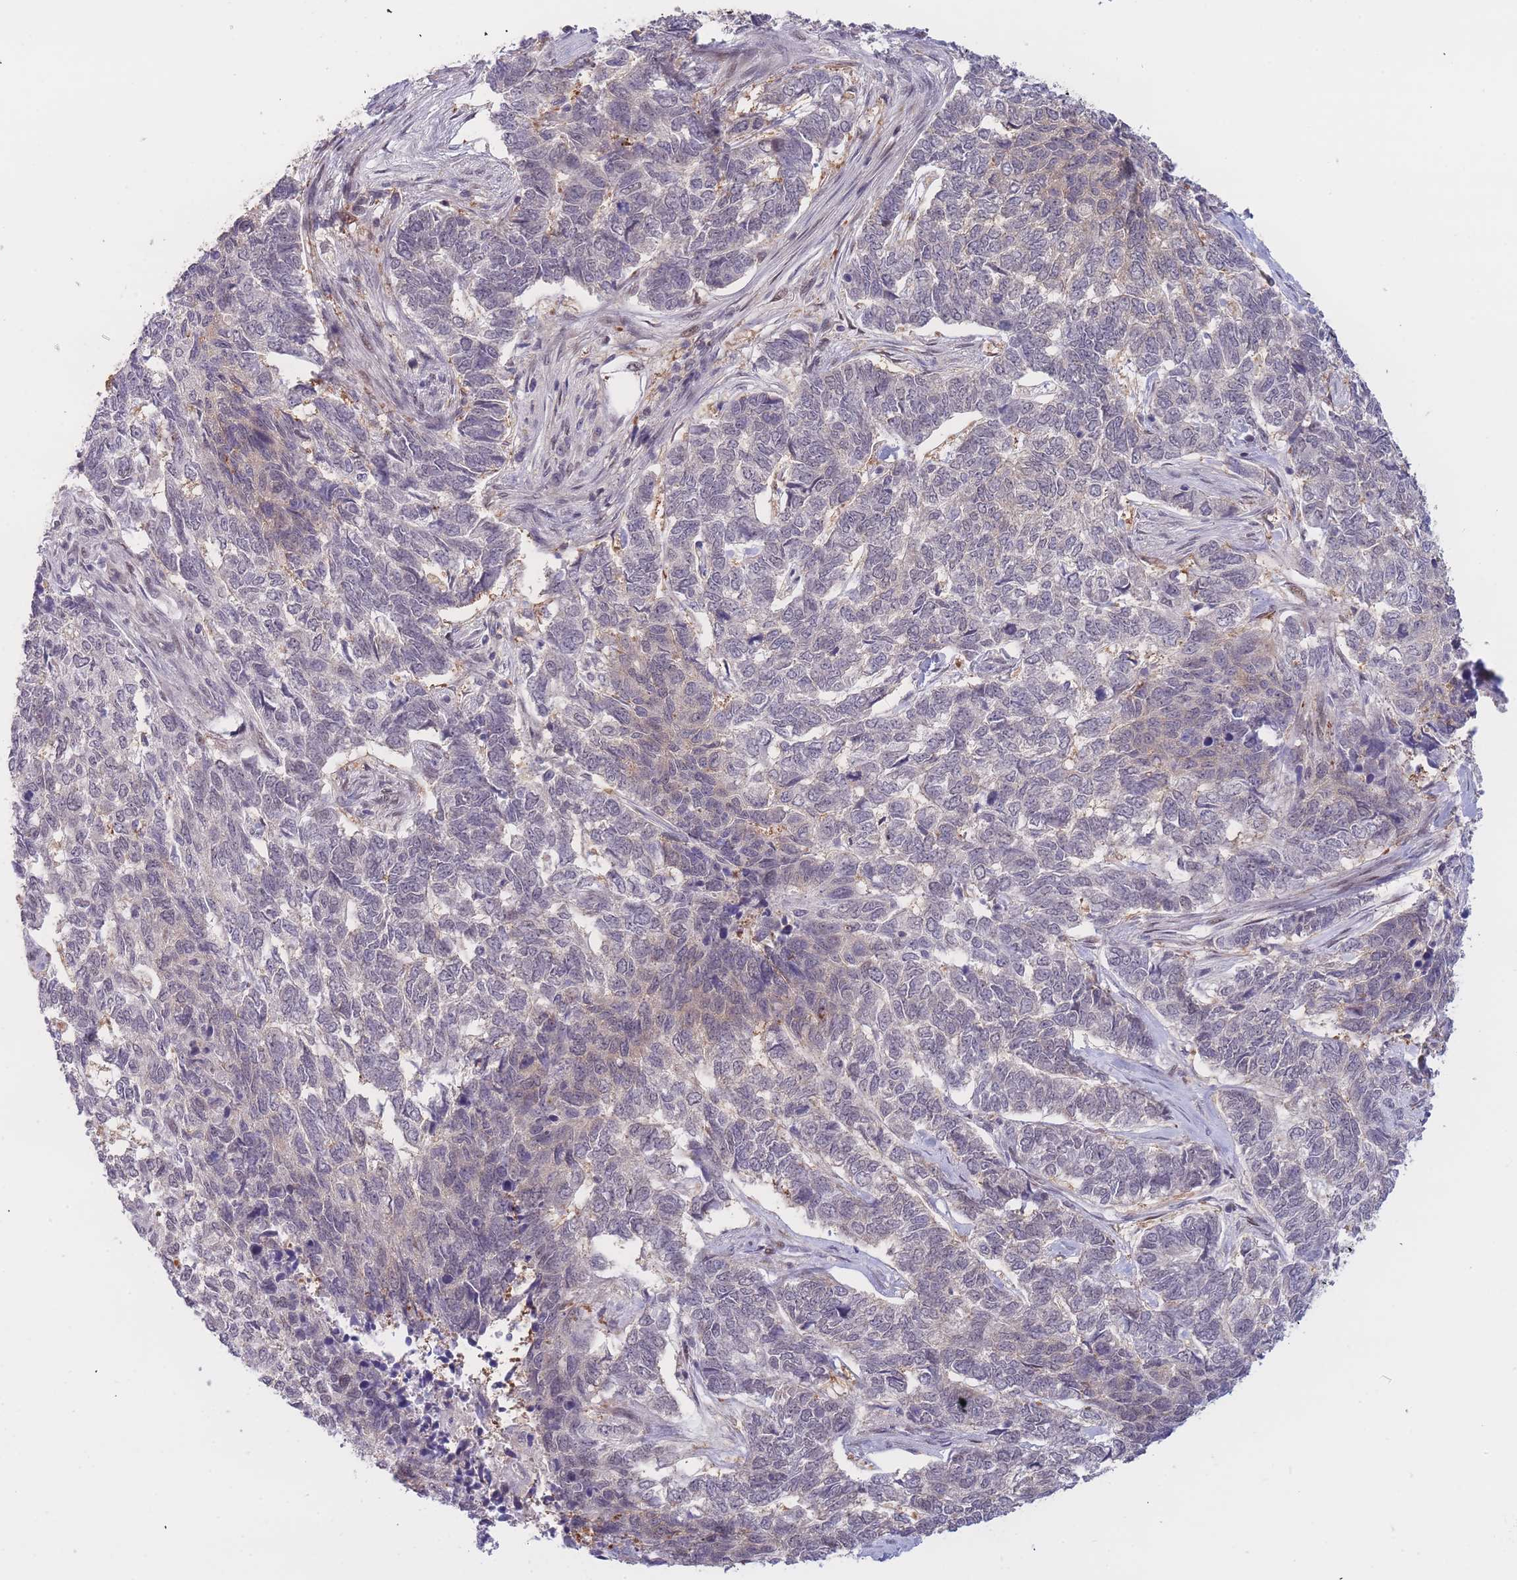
{"staining": {"intensity": "negative", "quantity": "none", "location": "none"}, "tissue": "skin cancer", "cell_type": "Tumor cells", "image_type": "cancer", "snomed": [{"axis": "morphology", "description": "Basal cell carcinoma"}, {"axis": "topography", "description": "Skin"}], "caption": "Tumor cells show no significant positivity in basal cell carcinoma (skin). Nuclei are stained in blue.", "gene": "DEAF1", "patient": {"sex": "female", "age": 65}}